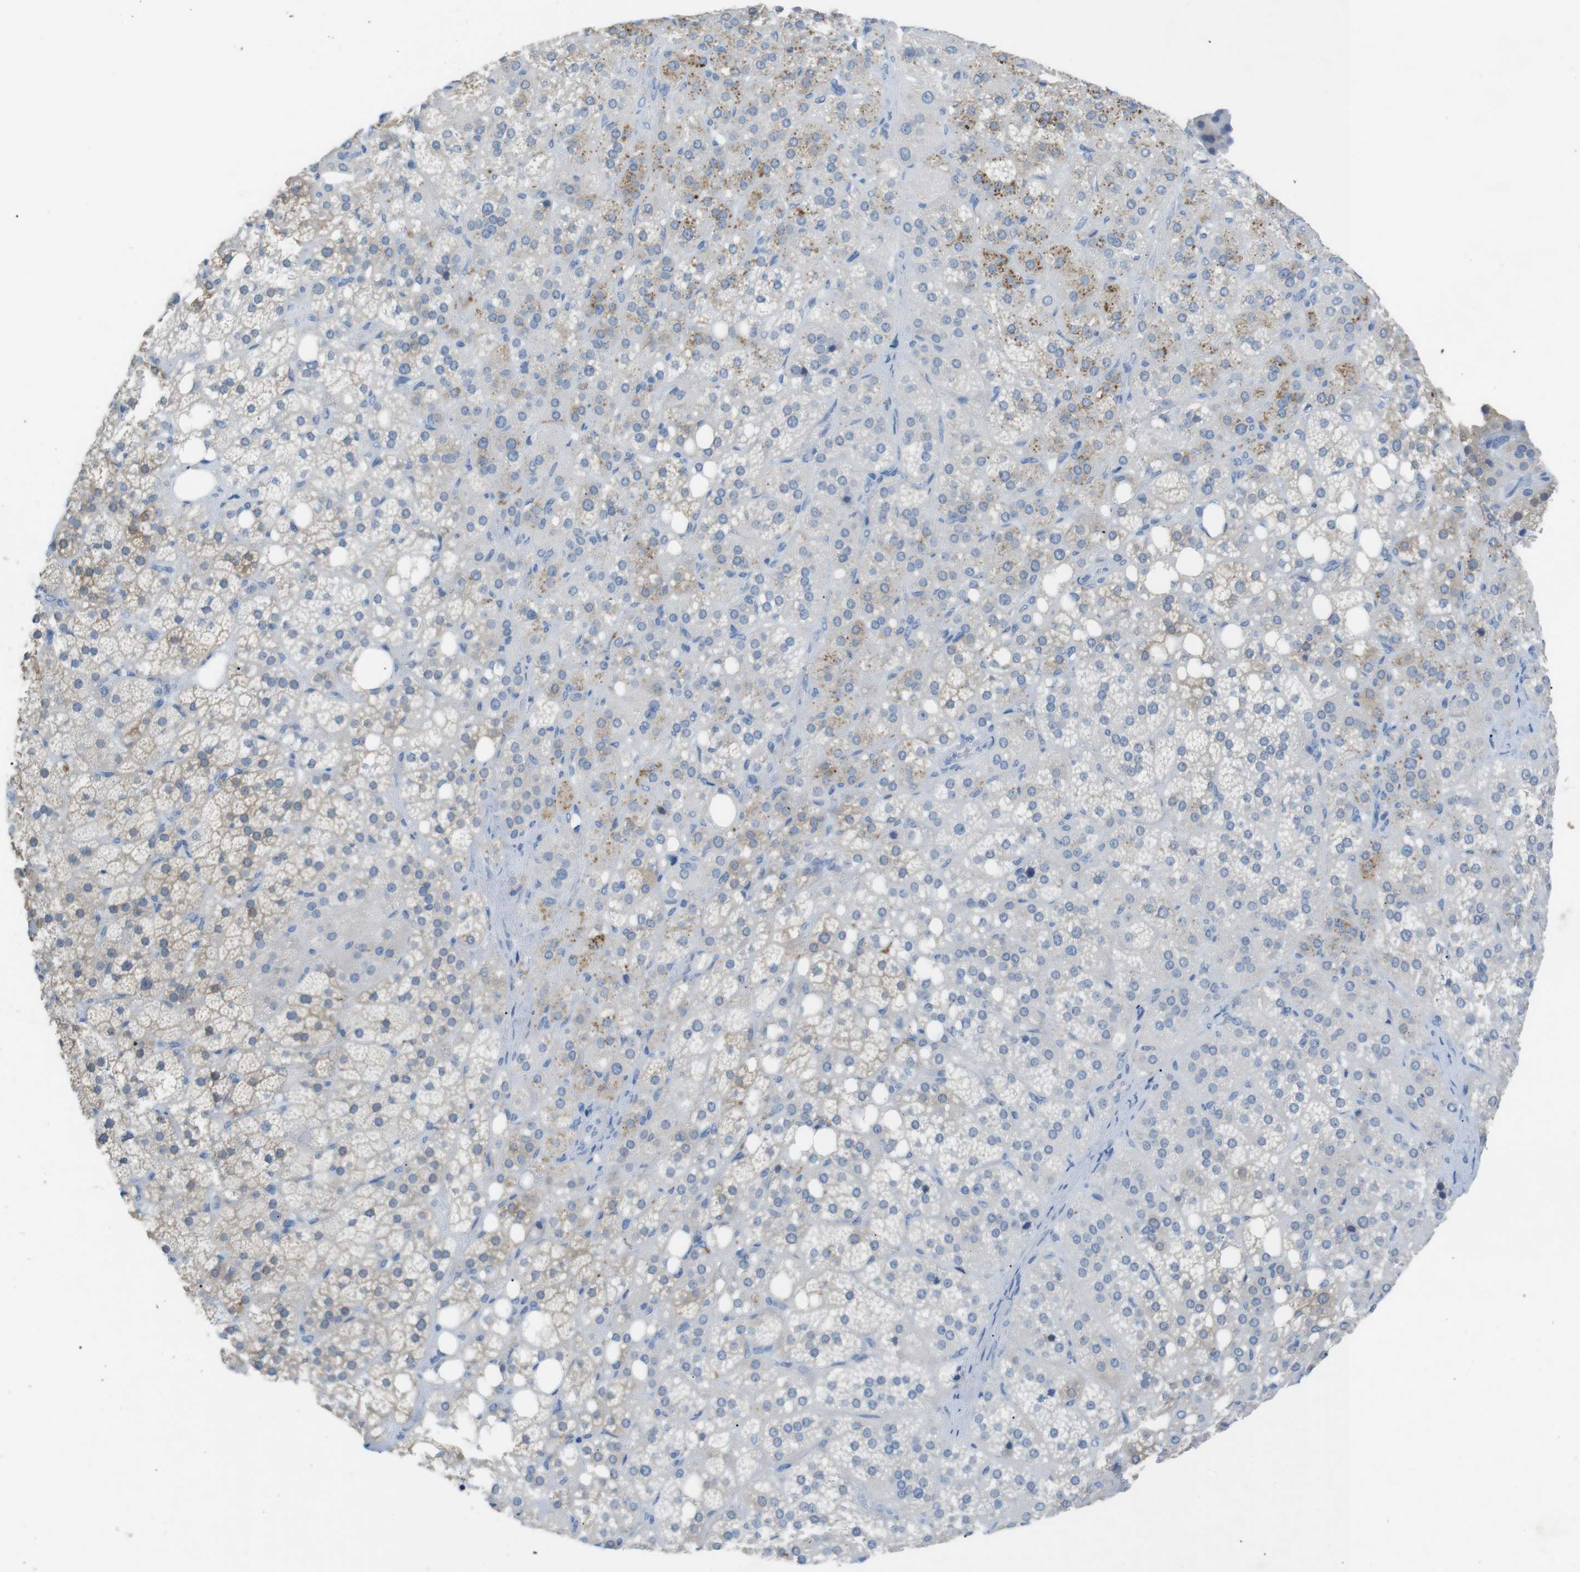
{"staining": {"intensity": "moderate", "quantity": "<25%", "location": "cytoplasmic/membranous"}, "tissue": "adrenal gland", "cell_type": "Glandular cells", "image_type": "normal", "snomed": [{"axis": "morphology", "description": "Normal tissue, NOS"}, {"axis": "topography", "description": "Adrenal gland"}], "caption": "Protein expression analysis of unremarkable human adrenal gland reveals moderate cytoplasmic/membranous expression in approximately <25% of glandular cells.", "gene": "SALL4", "patient": {"sex": "female", "age": 59}}